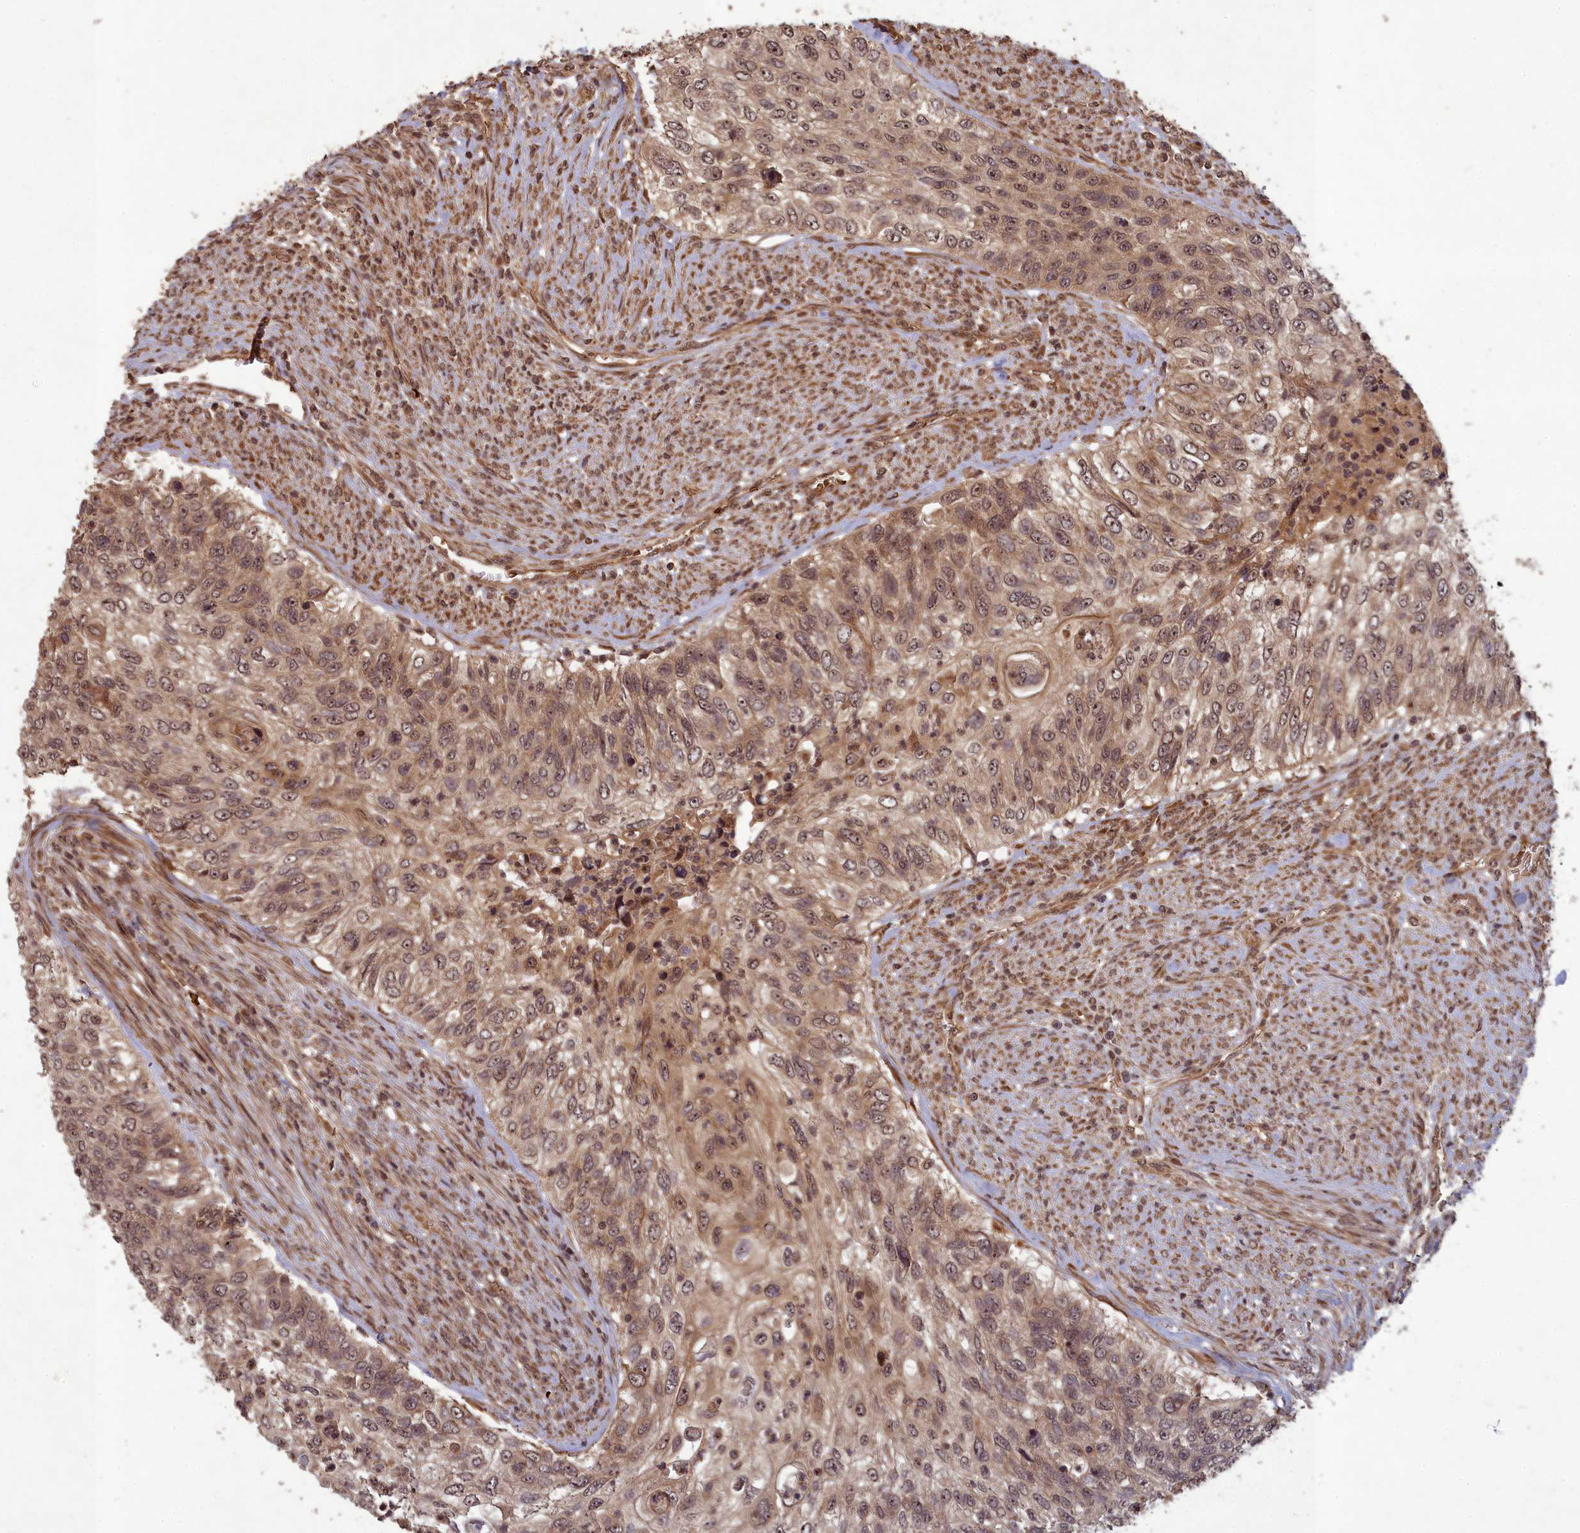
{"staining": {"intensity": "moderate", "quantity": ">75%", "location": "cytoplasmic/membranous,nuclear"}, "tissue": "urothelial cancer", "cell_type": "Tumor cells", "image_type": "cancer", "snomed": [{"axis": "morphology", "description": "Urothelial carcinoma, High grade"}, {"axis": "topography", "description": "Urinary bladder"}], "caption": "High-grade urothelial carcinoma tissue exhibits moderate cytoplasmic/membranous and nuclear staining in about >75% of tumor cells", "gene": "SRMS", "patient": {"sex": "female", "age": 60}}